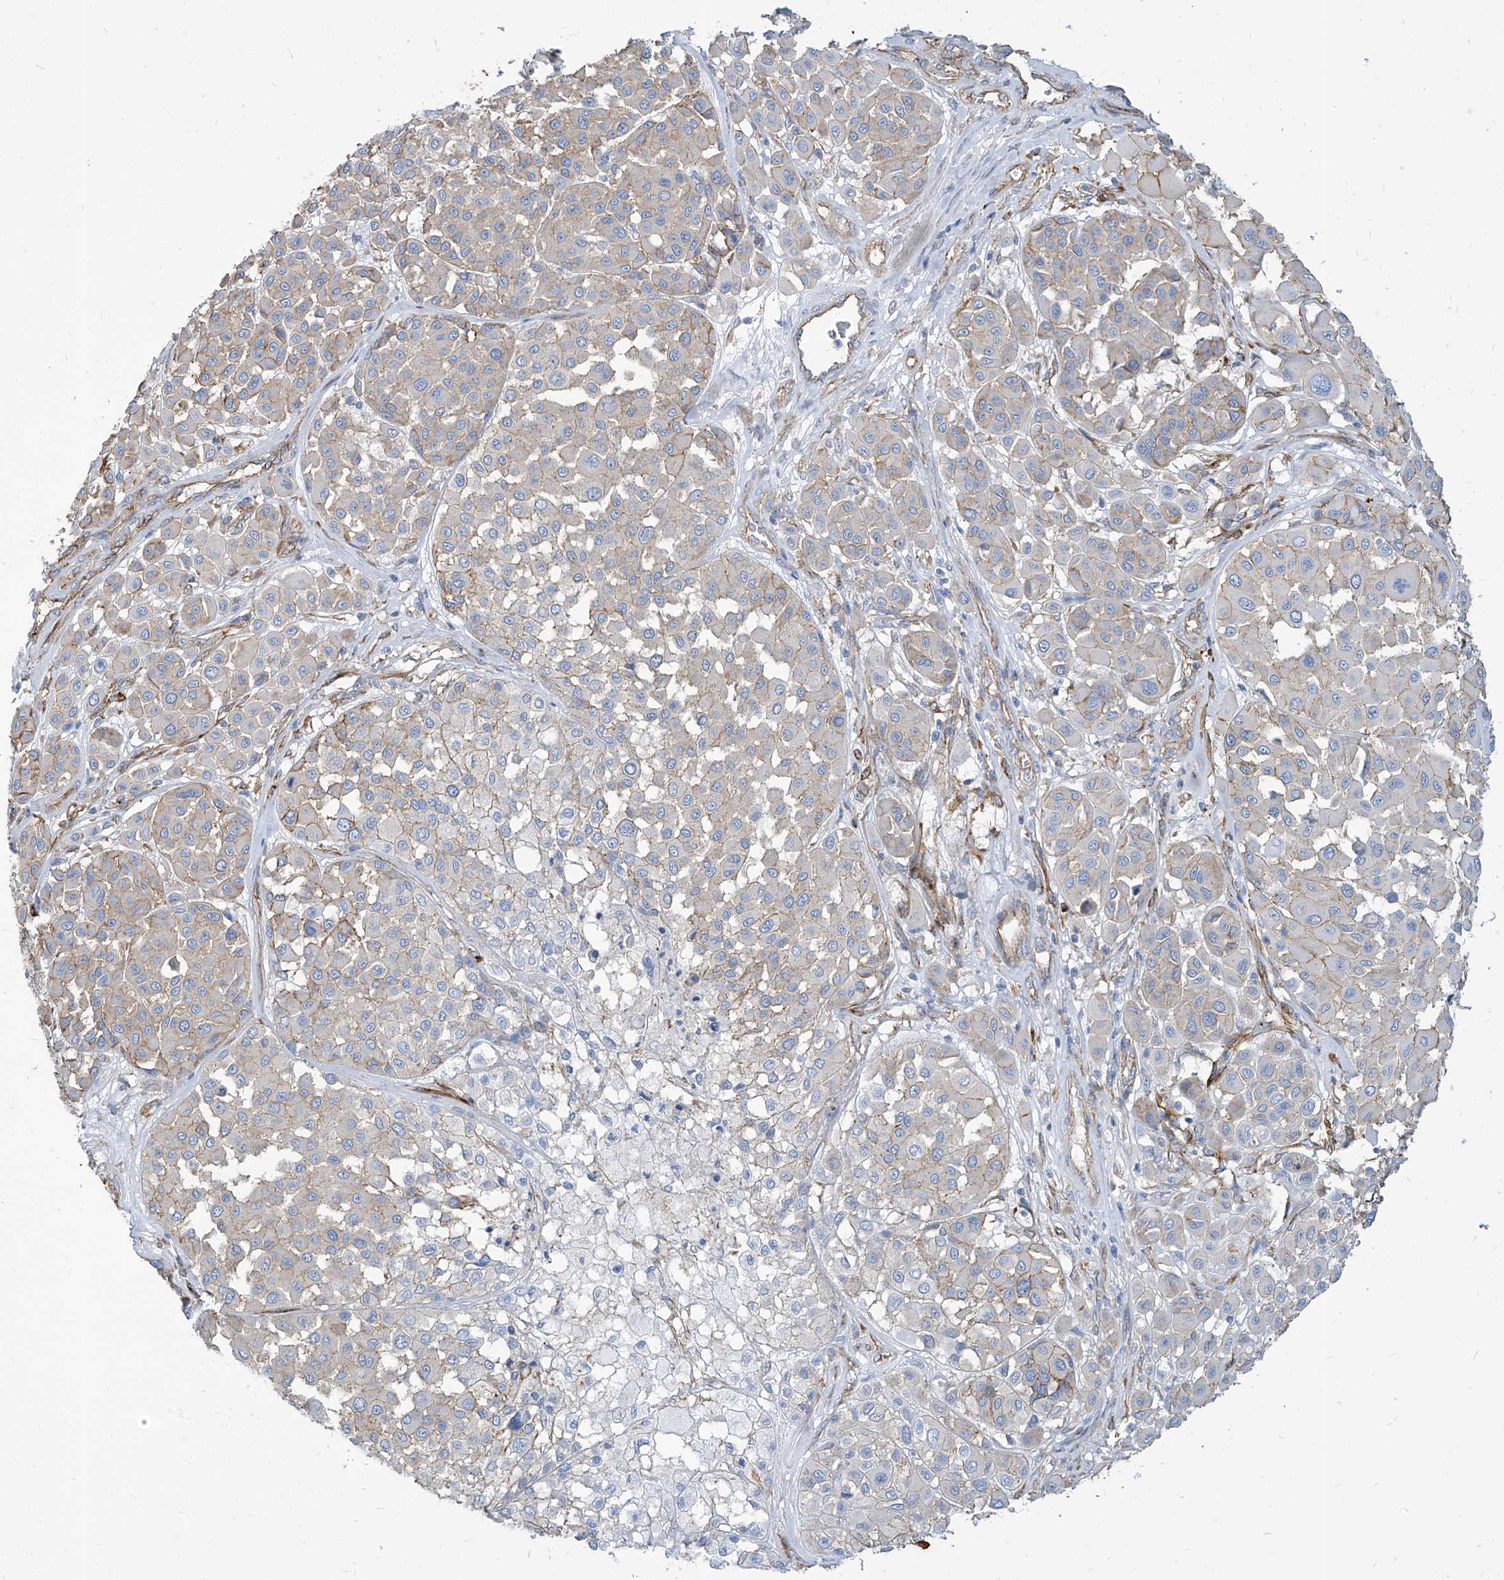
{"staining": {"intensity": "weak", "quantity": "25%-75%", "location": "cytoplasmic/membranous"}, "tissue": "melanoma", "cell_type": "Tumor cells", "image_type": "cancer", "snomed": [{"axis": "morphology", "description": "Malignant melanoma, Metastatic site"}, {"axis": "topography", "description": "Soft tissue"}], "caption": "Melanoma stained with a protein marker demonstrates weak staining in tumor cells.", "gene": "TXLNB", "patient": {"sex": "male", "age": 41}}